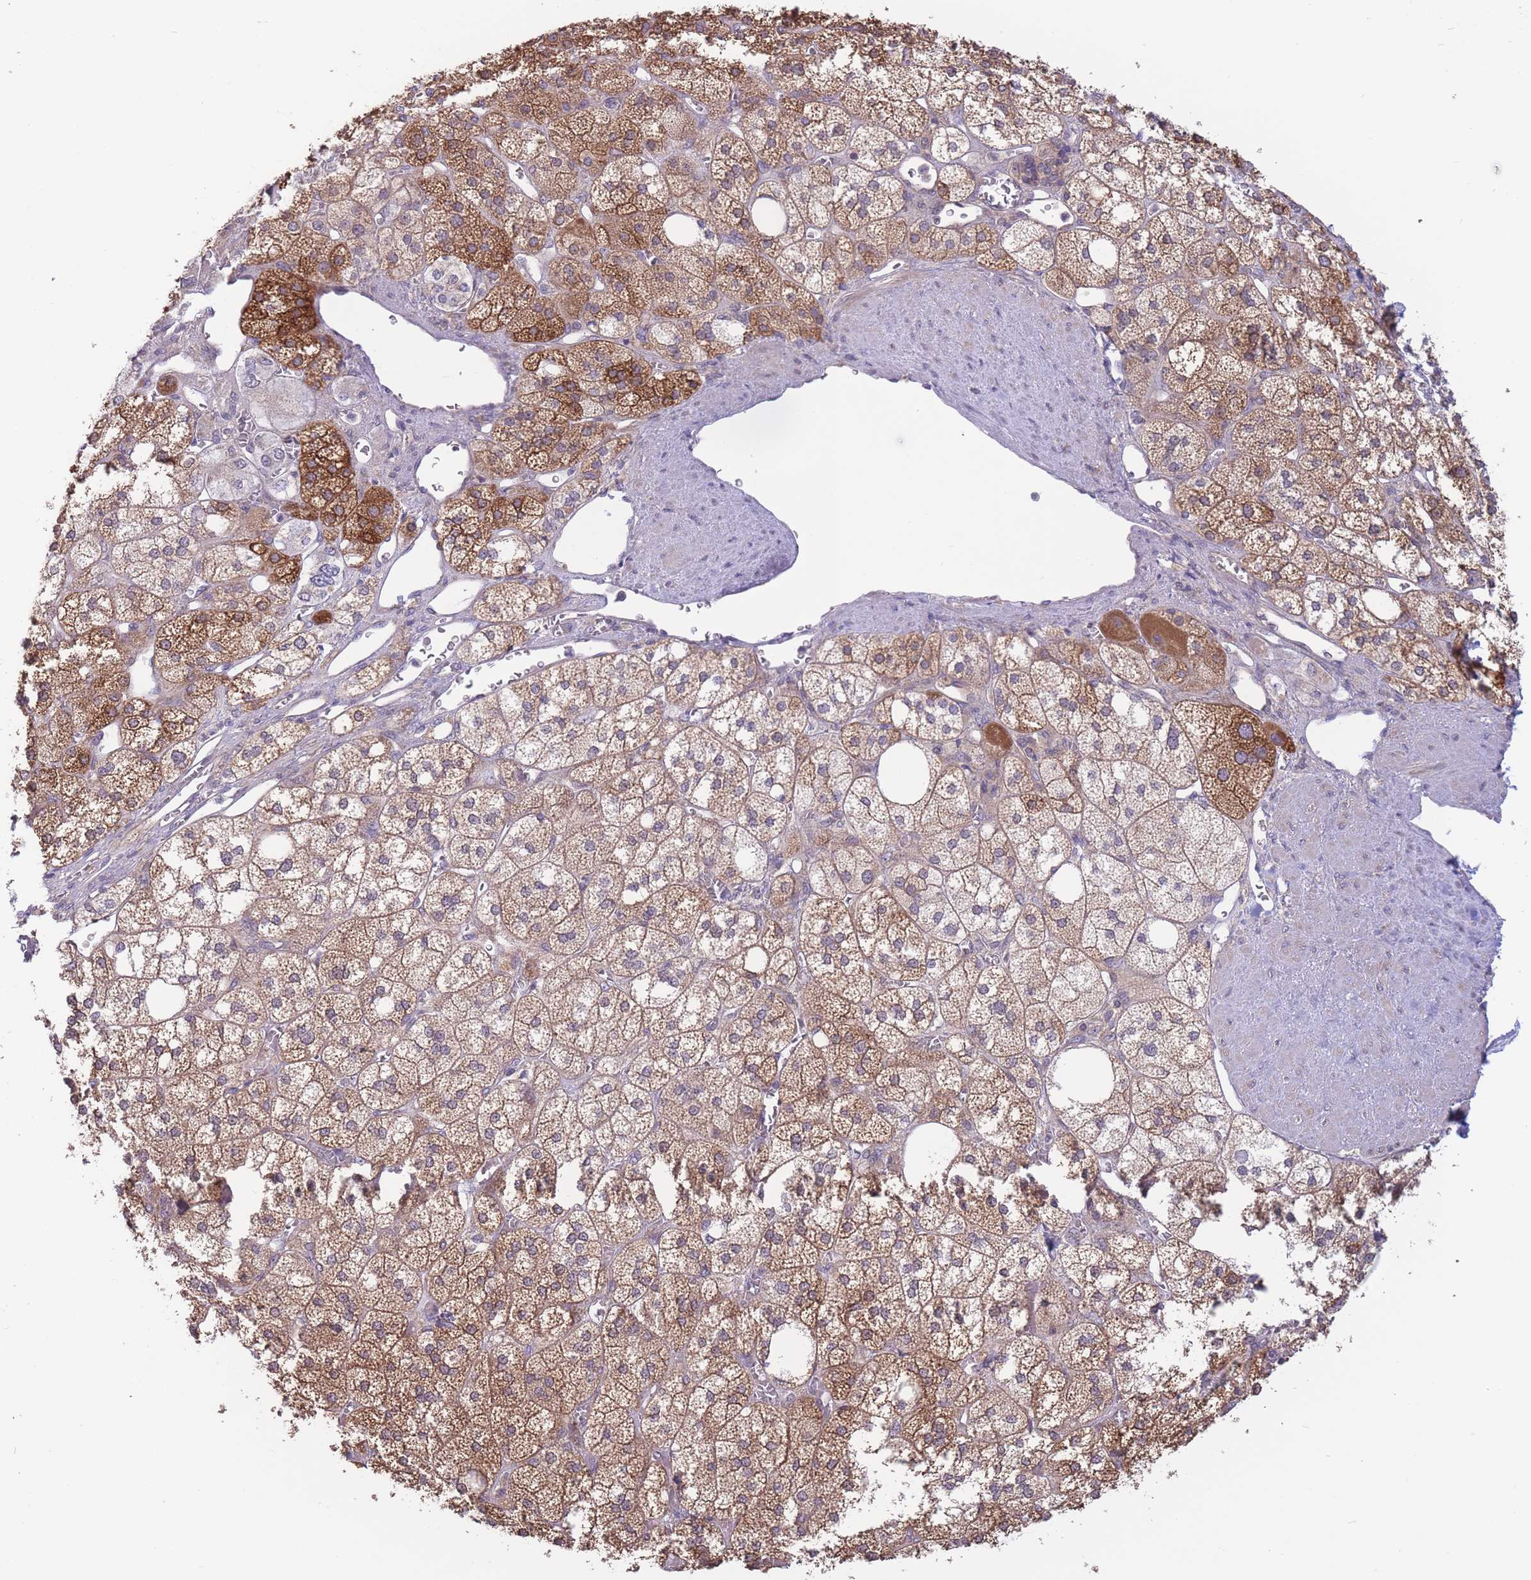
{"staining": {"intensity": "moderate", "quantity": ">75%", "location": "cytoplasmic/membranous"}, "tissue": "adrenal gland", "cell_type": "Glandular cells", "image_type": "normal", "snomed": [{"axis": "morphology", "description": "Normal tissue, NOS"}, {"axis": "topography", "description": "Adrenal gland"}], "caption": "Immunohistochemical staining of benign adrenal gland reveals >75% levels of moderate cytoplasmic/membranous protein positivity in about >75% of glandular cells. The staining is performed using DAB brown chromogen to label protein expression. The nuclei are counter-stained blue using hematoxylin.", "gene": "ALS2CL", "patient": {"sex": "male", "age": 61}}